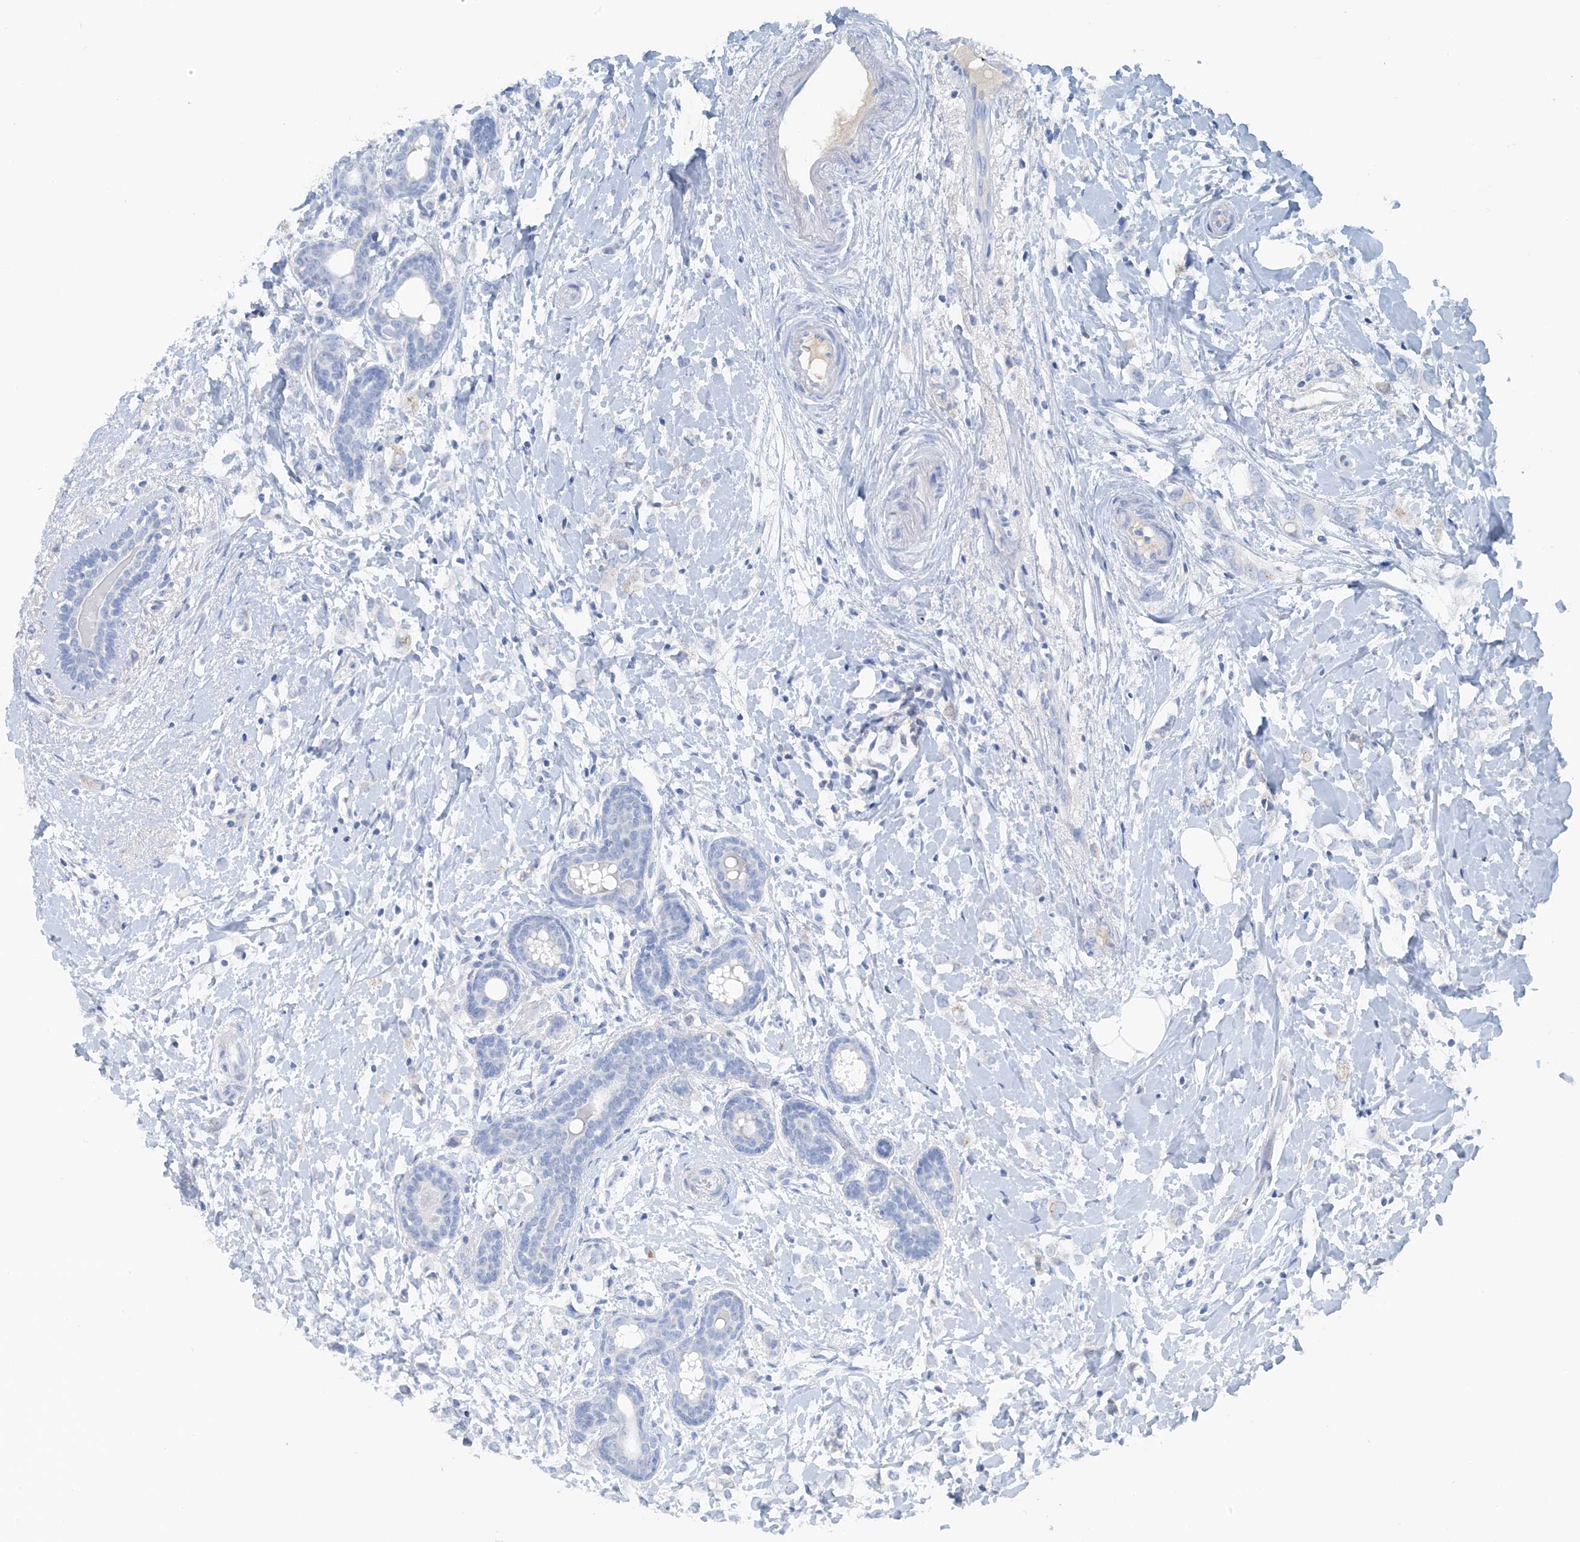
{"staining": {"intensity": "negative", "quantity": "none", "location": "none"}, "tissue": "breast cancer", "cell_type": "Tumor cells", "image_type": "cancer", "snomed": [{"axis": "morphology", "description": "Normal tissue, NOS"}, {"axis": "morphology", "description": "Lobular carcinoma"}, {"axis": "topography", "description": "Breast"}], "caption": "Immunohistochemical staining of human lobular carcinoma (breast) reveals no significant expression in tumor cells. The staining is performed using DAB brown chromogen with nuclei counter-stained in using hematoxylin.", "gene": "CTRL", "patient": {"sex": "female", "age": 47}}